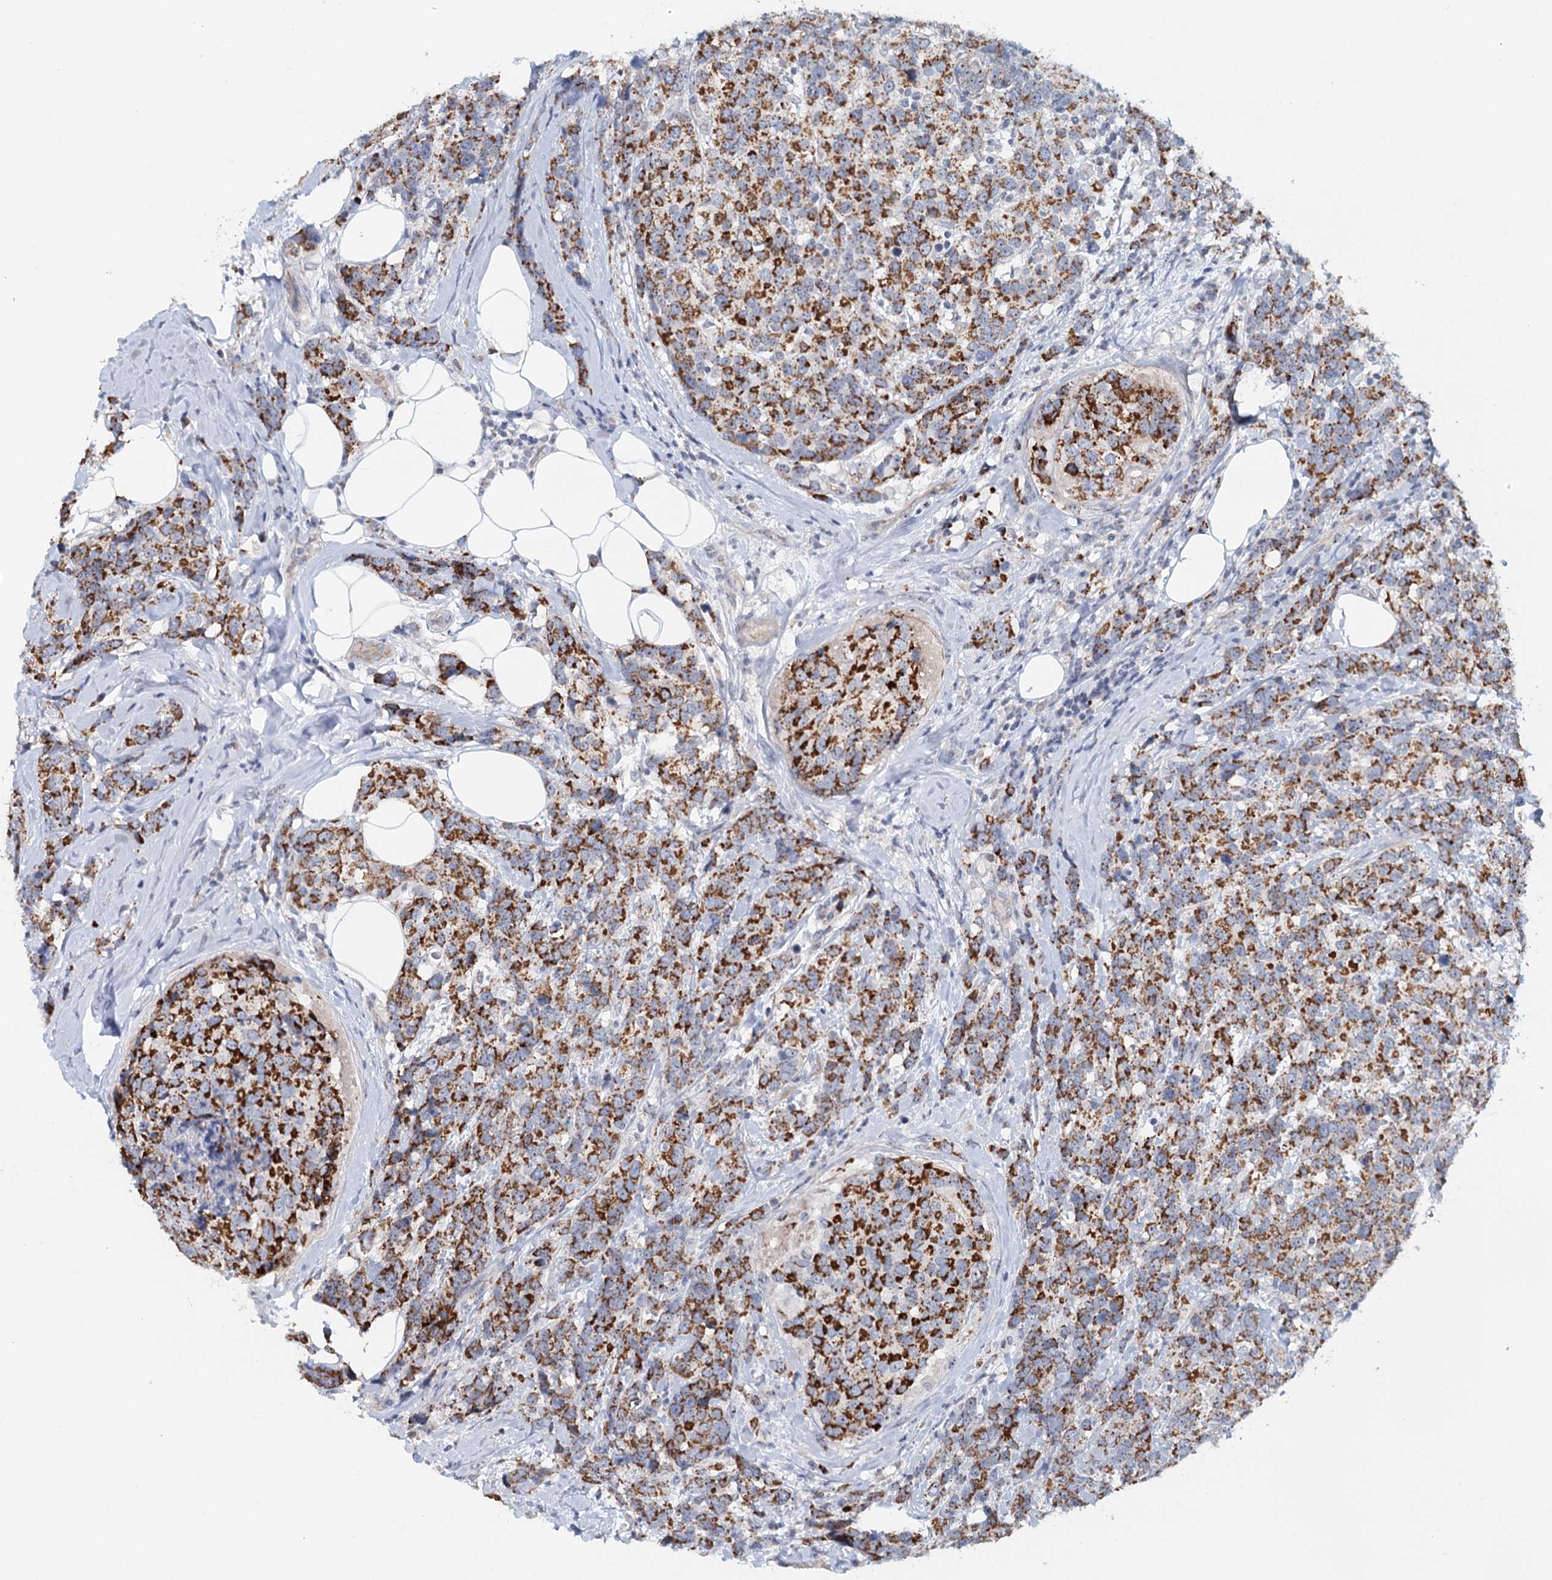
{"staining": {"intensity": "strong", "quantity": ">75%", "location": "cytoplasmic/membranous"}, "tissue": "breast cancer", "cell_type": "Tumor cells", "image_type": "cancer", "snomed": [{"axis": "morphology", "description": "Lobular carcinoma"}, {"axis": "topography", "description": "Breast"}], "caption": "Breast cancer stained with DAB (3,3'-diaminobenzidine) immunohistochemistry (IHC) demonstrates high levels of strong cytoplasmic/membranous expression in about >75% of tumor cells. (IHC, brightfield microscopy, high magnification).", "gene": "RBM43", "patient": {"sex": "female", "age": 59}}